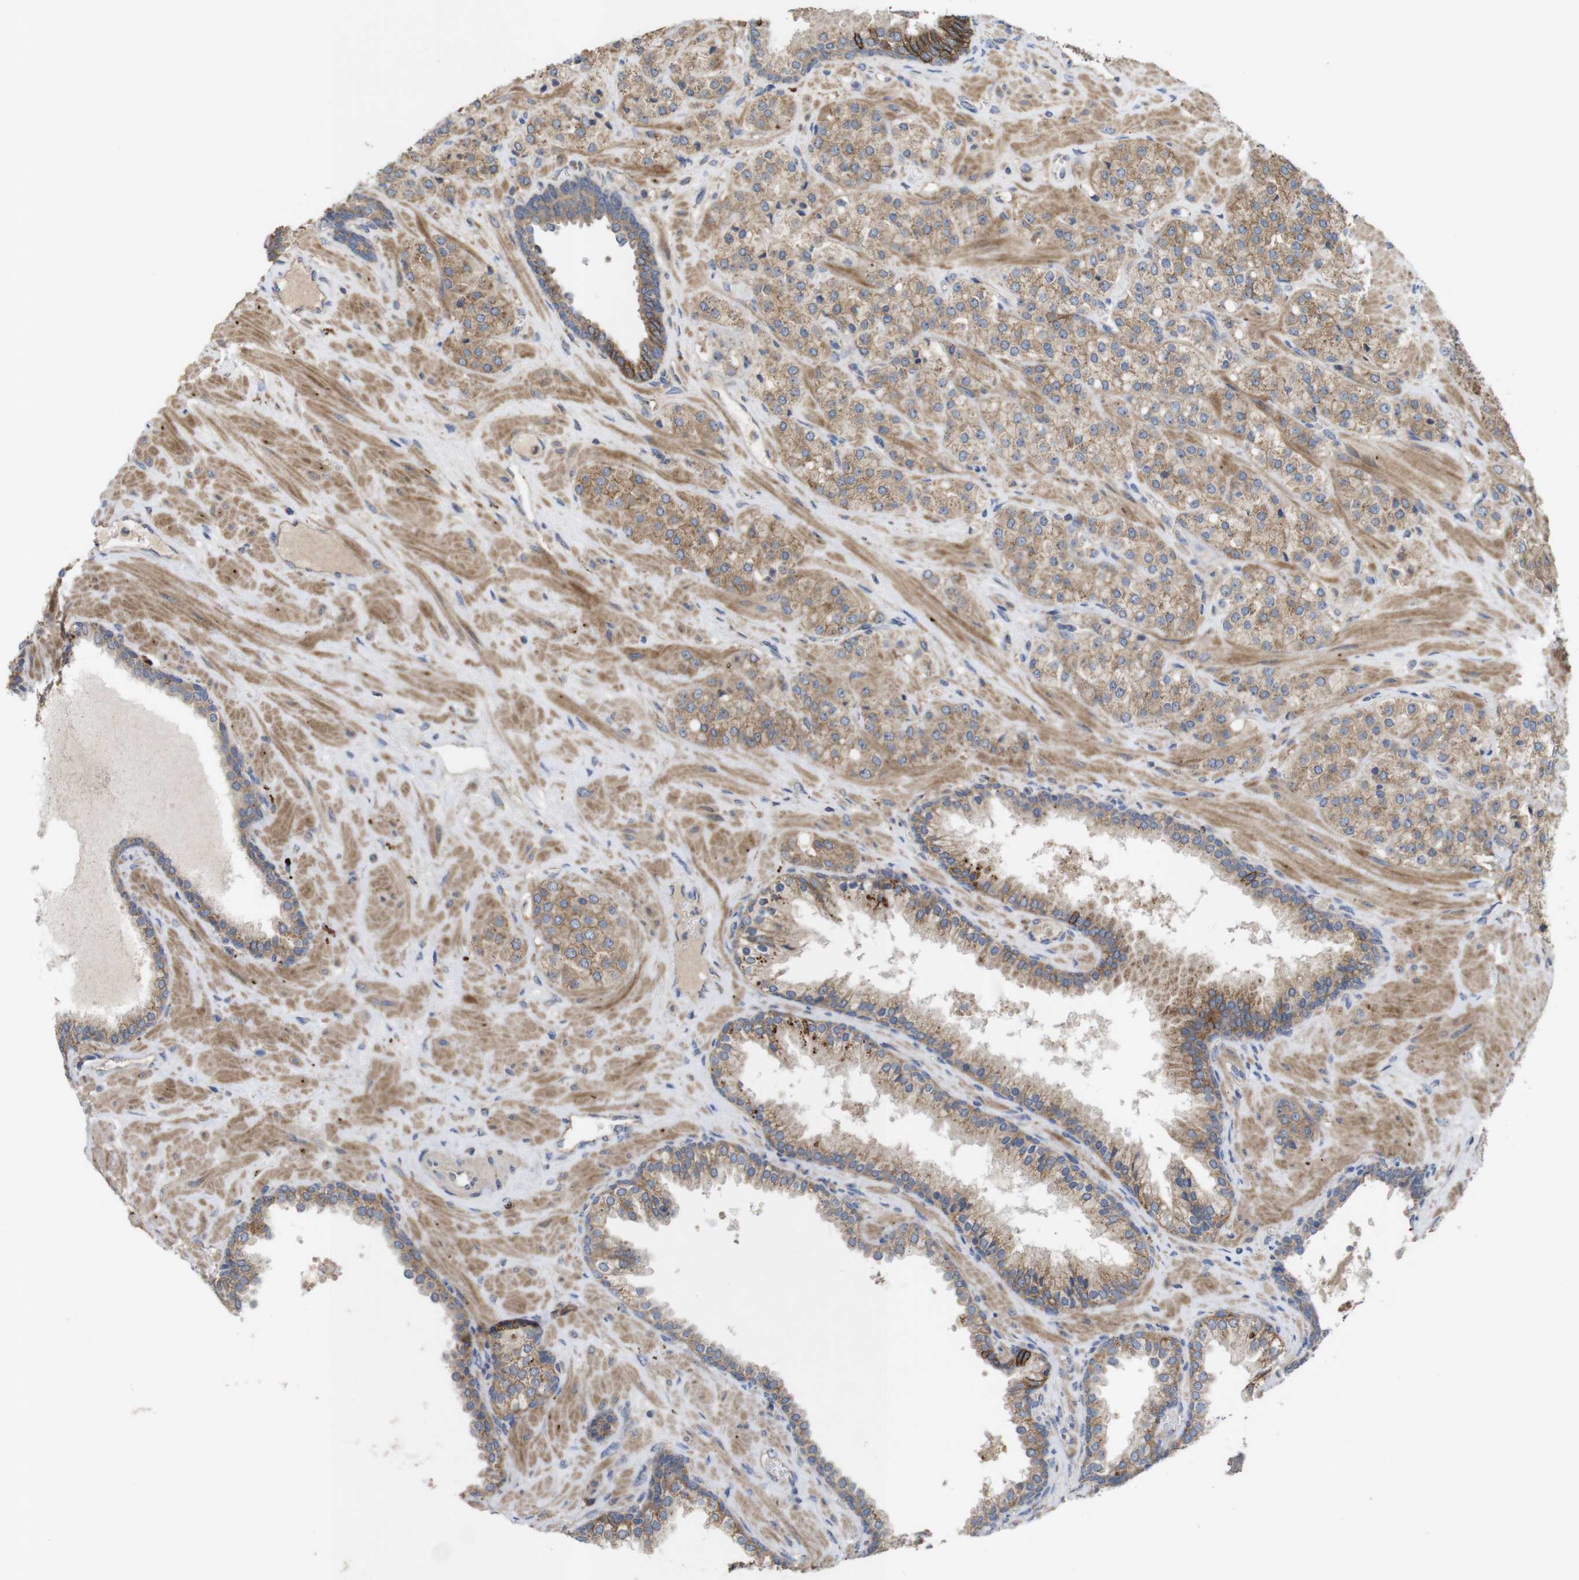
{"staining": {"intensity": "moderate", "quantity": ">75%", "location": "cytoplasmic/membranous"}, "tissue": "prostate cancer", "cell_type": "Tumor cells", "image_type": "cancer", "snomed": [{"axis": "morphology", "description": "Adenocarcinoma, High grade"}, {"axis": "topography", "description": "Prostate"}], "caption": "Immunohistochemical staining of high-grade adenocarcinoma (prostate) exhibits medium levels of moderate cytoplasmic/membranous protein staining in approximately >75% of tumor cells.", "gene": "KCNS3", "patient": {"sex": "male", "age": 64}}